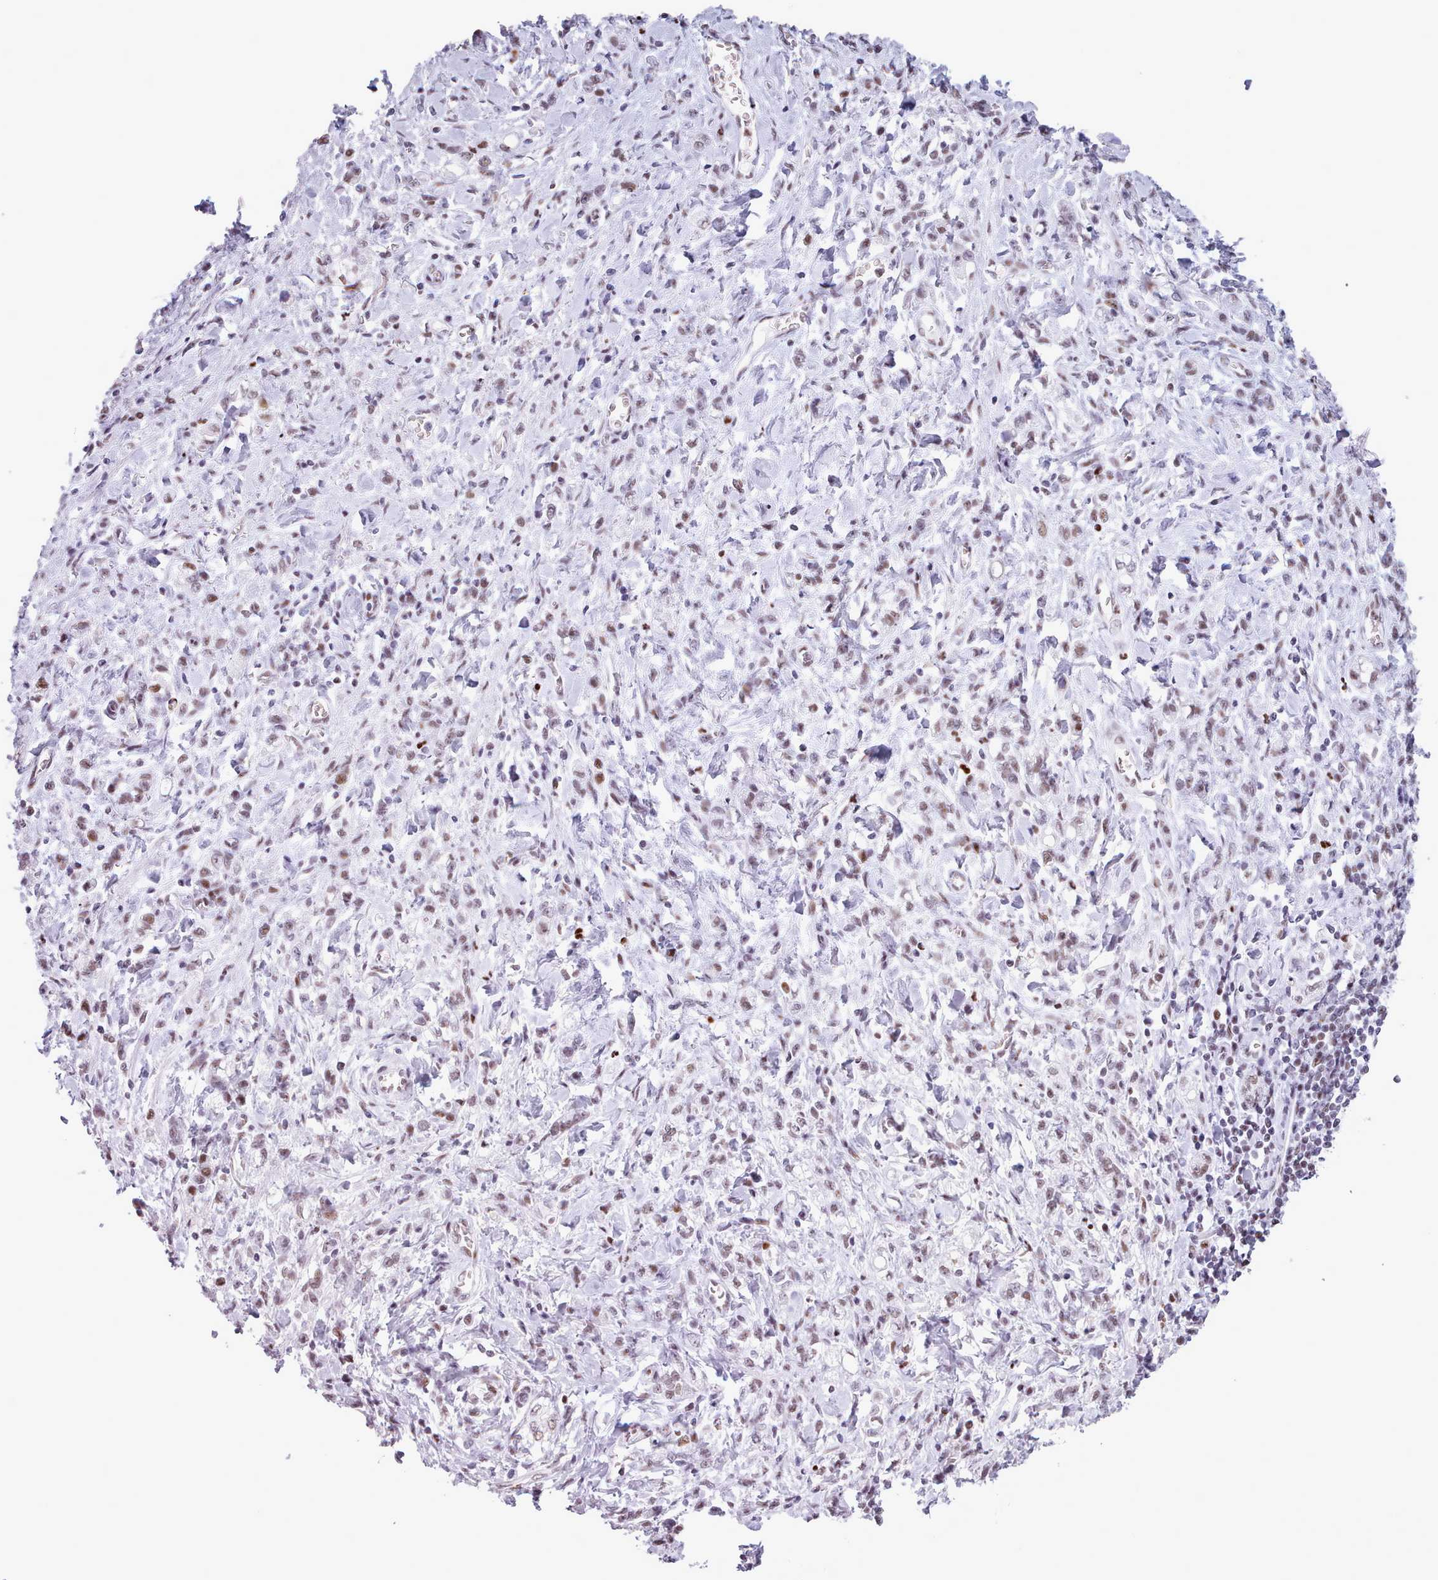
{"staining": {"intensity": "weak", "quantity": ">75%", "location": "nuclear"}, "tissue": "stomach cancer", "cell_type": "Tumor cells", "image_type": "cancer", "snomed": [{"axis": "morphology", "description": "Adenocarcinoma, NOS"}, {"axis": "topography", "description": "Stomach"}], "caption": "Tumor cells display low levels of weak nuclear positivity in about >75% of cells in human stomach cancer (adenocarcinoma).", "gene": "SRSF4", "patient": {"sex": "male", "age": 77}}